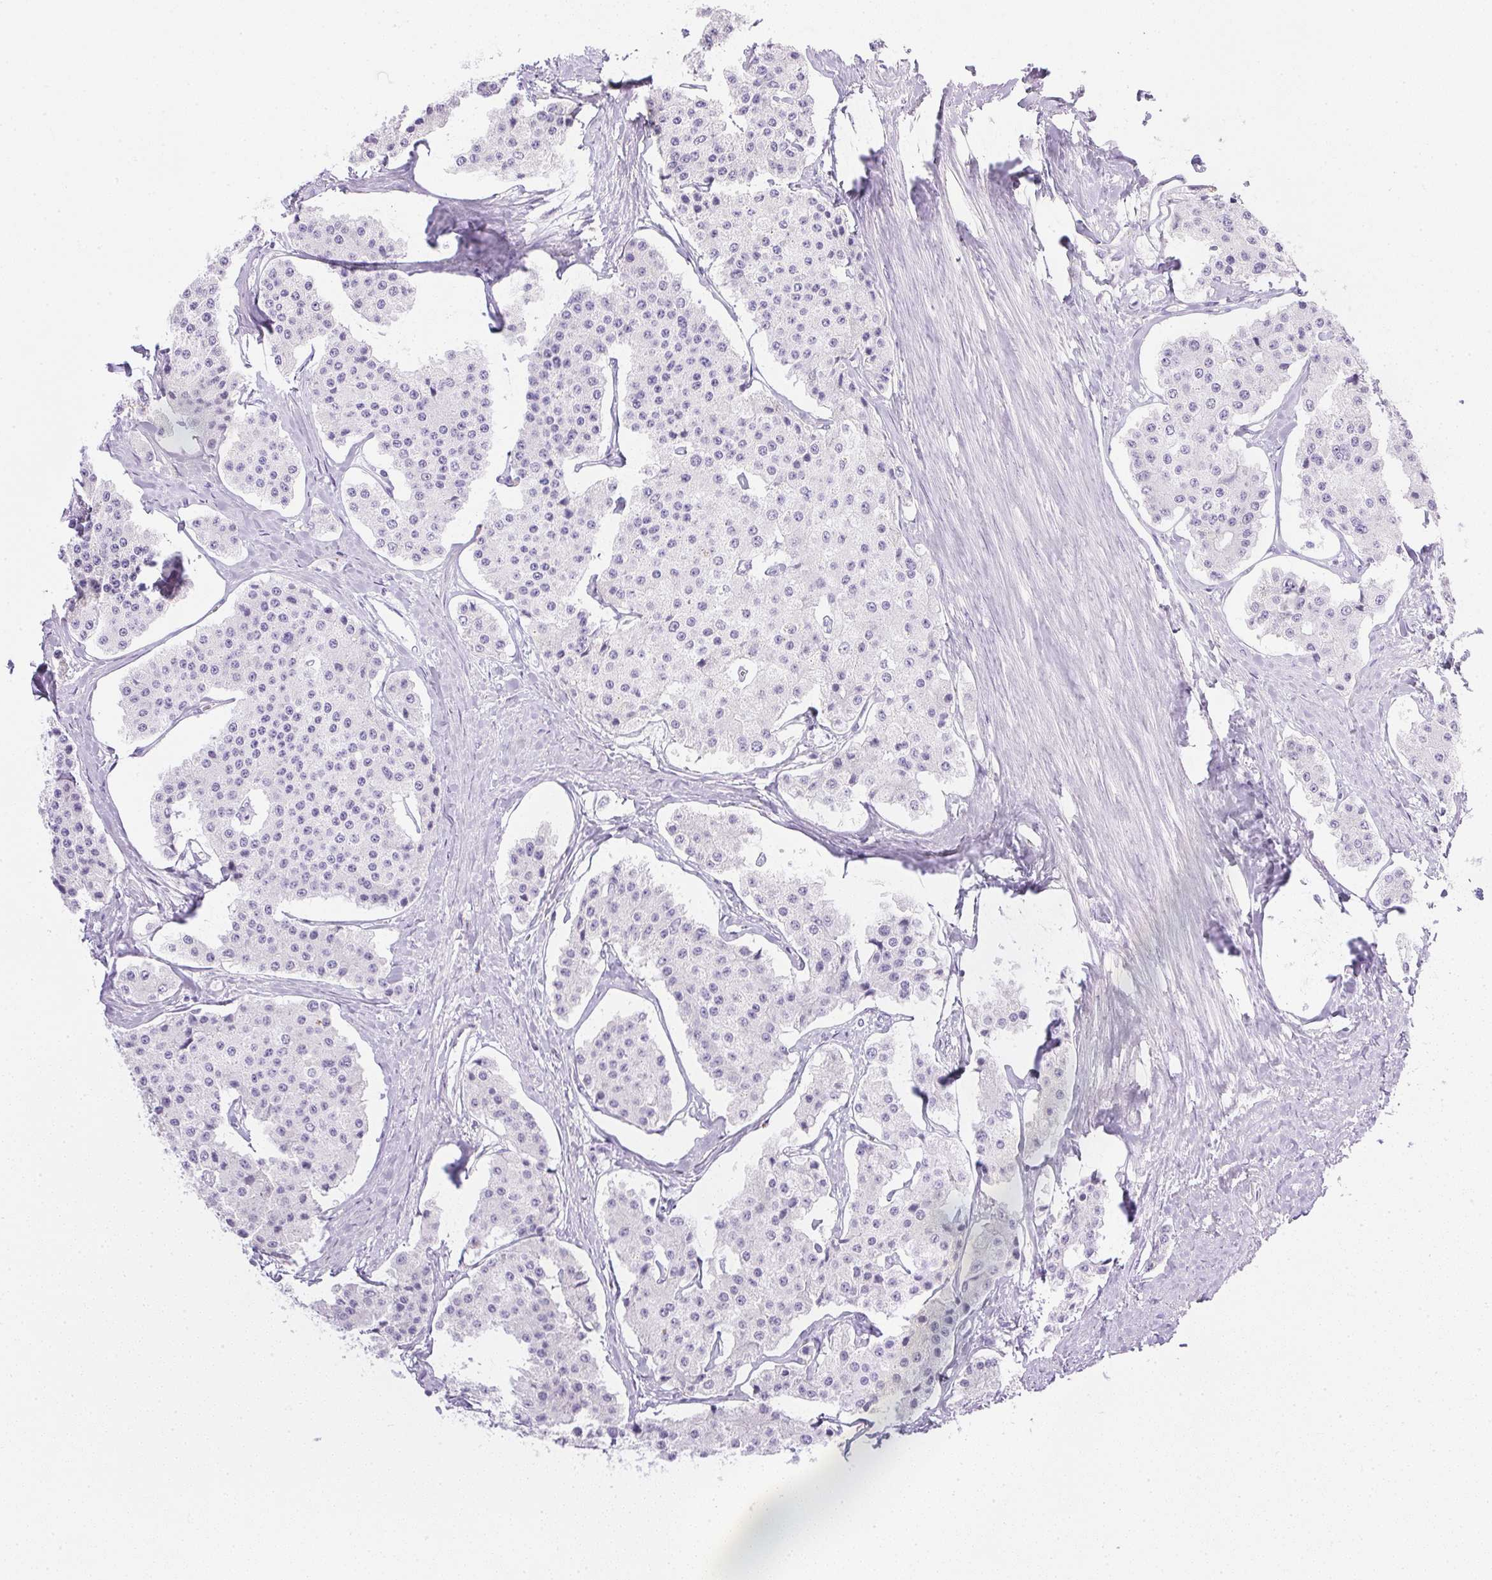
{"staining": {"intensity": "negative", "quantity": "none", "location": "none"}, "tissue": "carcinoid", "cell_type": "Tumor cells", "image_type": "cancer", "snomed": [{"axis": "morphology", "description": "Carcinoid, malignant, NOS"}, {"axis": "topography", "description": "Small intestine"}], "caption": "Carcinoid (malignant) was stained to show a protein in brown. There is no significant expression in tumor cells. (DAB IHC with hematoxylin counter stain).", "gene": "CPB1", "patient": {"sex": "female", "age": 65}}